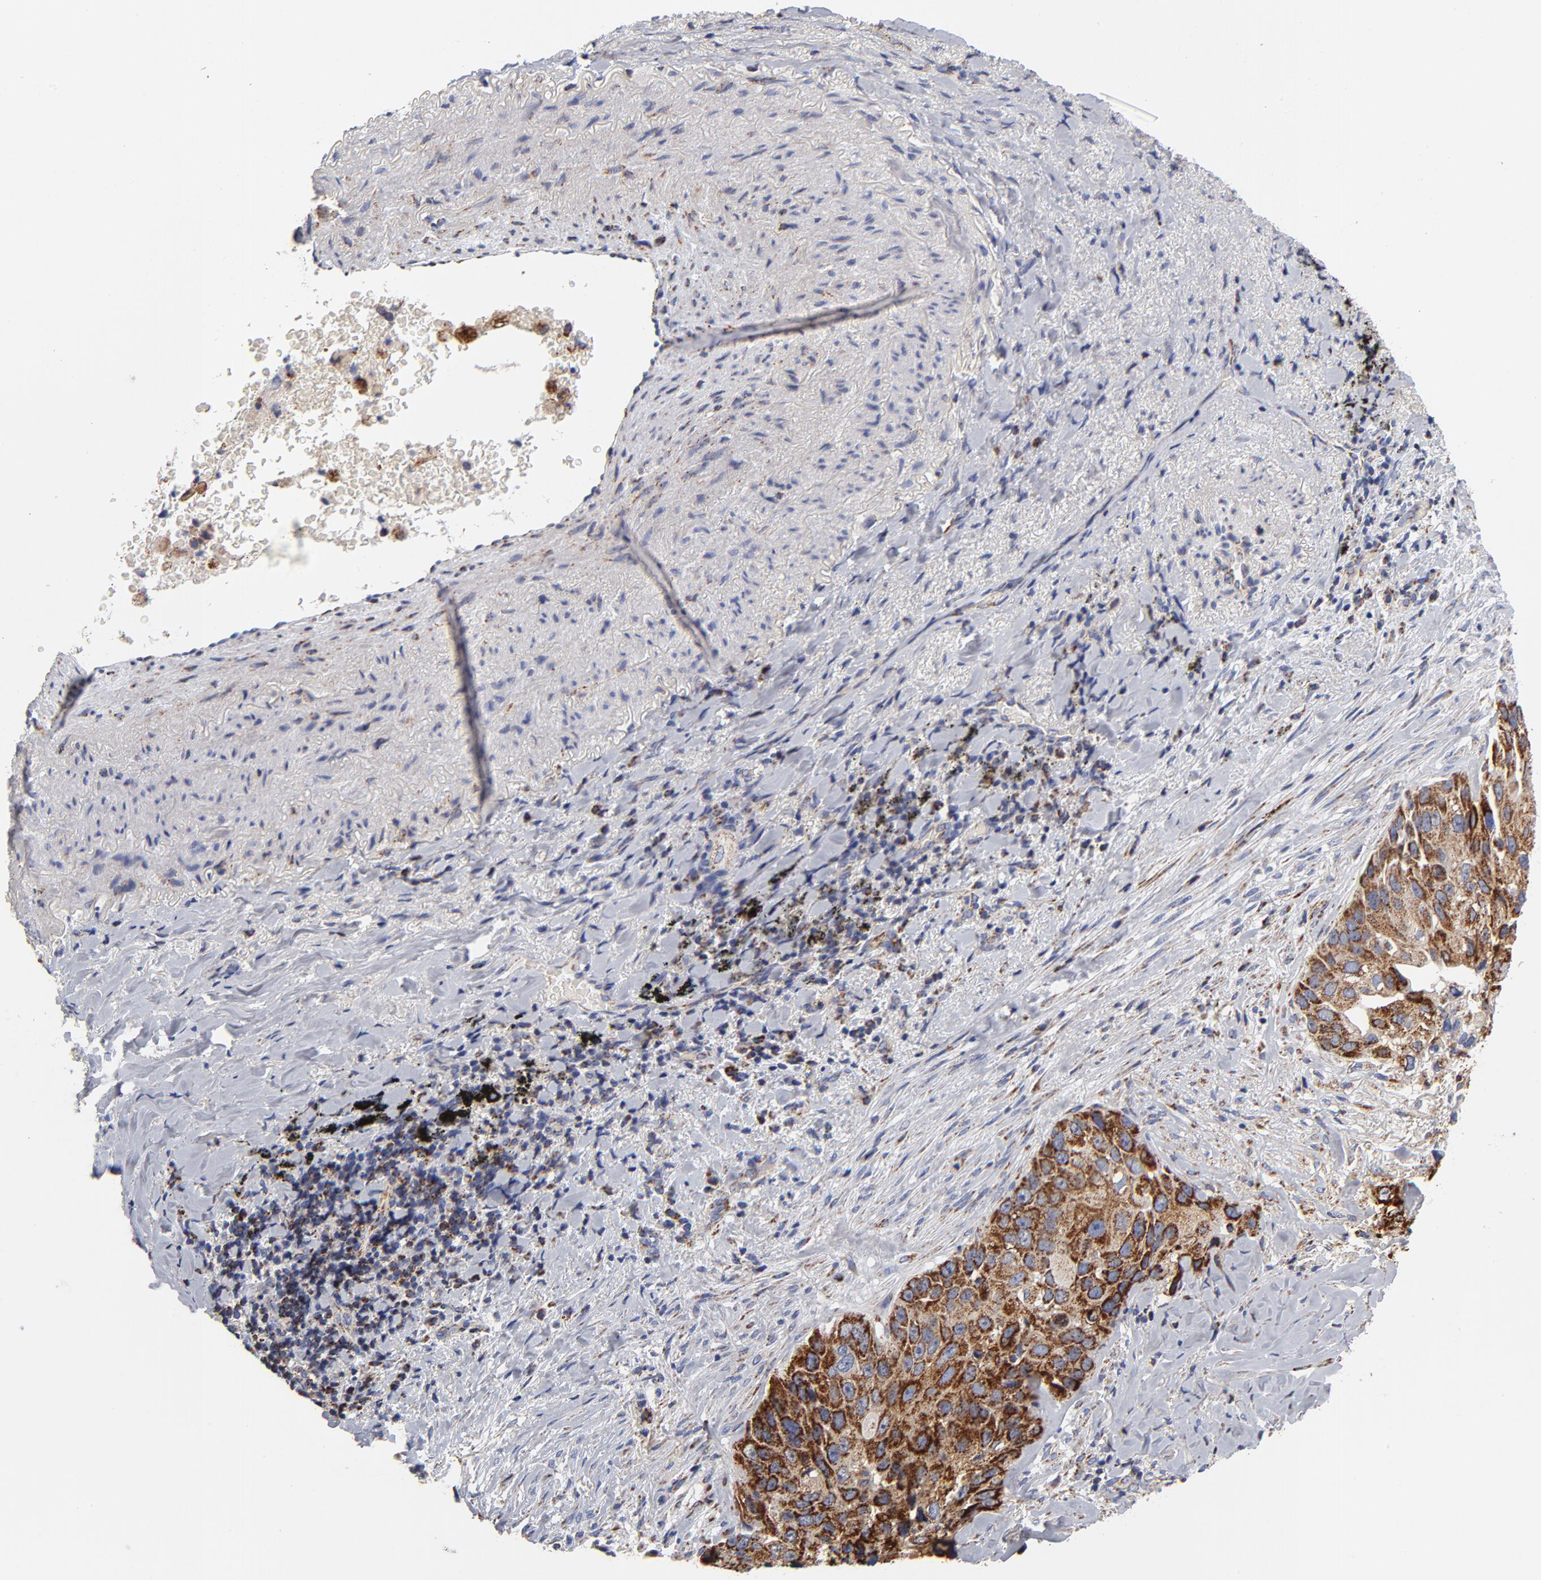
{"staining": {"intensity": "strong", "quantity": ">75%", "location": "cytoplasmic/membranous"}, "tissue": "lung cancer", "cell_type": "Tumor cells", "image_type": "cancer", "snomed": [{"axis": "morphology", "description": "Squamous cell carcinoma, NOS"}, {"axis": "topography", "description": "Lung"}], "caption": "The immunohistochemical stain shows strong cytoplasmic/membranous expression in tumor cells of squamous cell carcinoma (lung) tissue.", "gene": "ECHS1", "patient": {"sex": "male", "age": 54}}